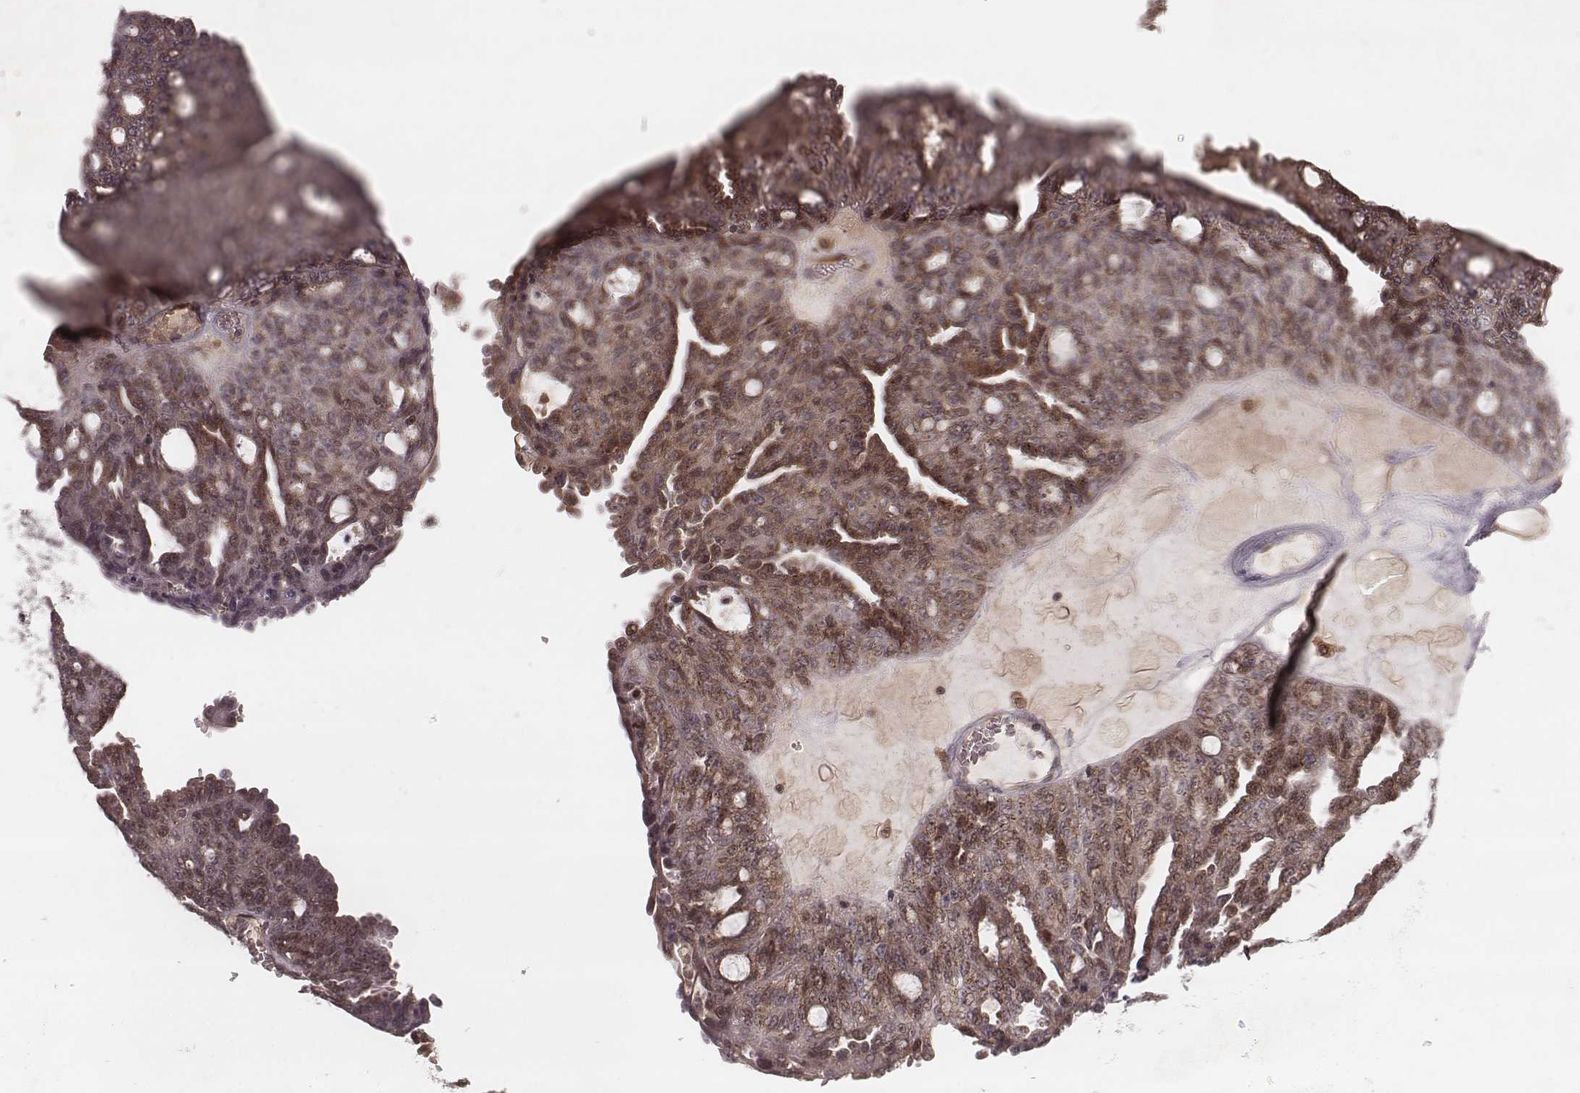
{"staining": {"intensity": "weak", "quantity": ">75%", "location": "cytoplasmic/membranous"}, "tissue": "ovarian cancer", "cell_type": "Tumor cells", "image_type": "cancer", "snomed": [{"axis": "morphology", "description": "Cystadenocarcinoma, serous, NOS"}, {"axis": "topography", "description": "Ovary"}], "caption": "Immunohistochemistry (DAB) staining of ovarian serous cystadenocarcinoma reveals weak cytoplasmic/membranous protein staining in about >75% of tumor cells.", "gene": "MYO19", "patient": {"sex": "female", "age": 71}}